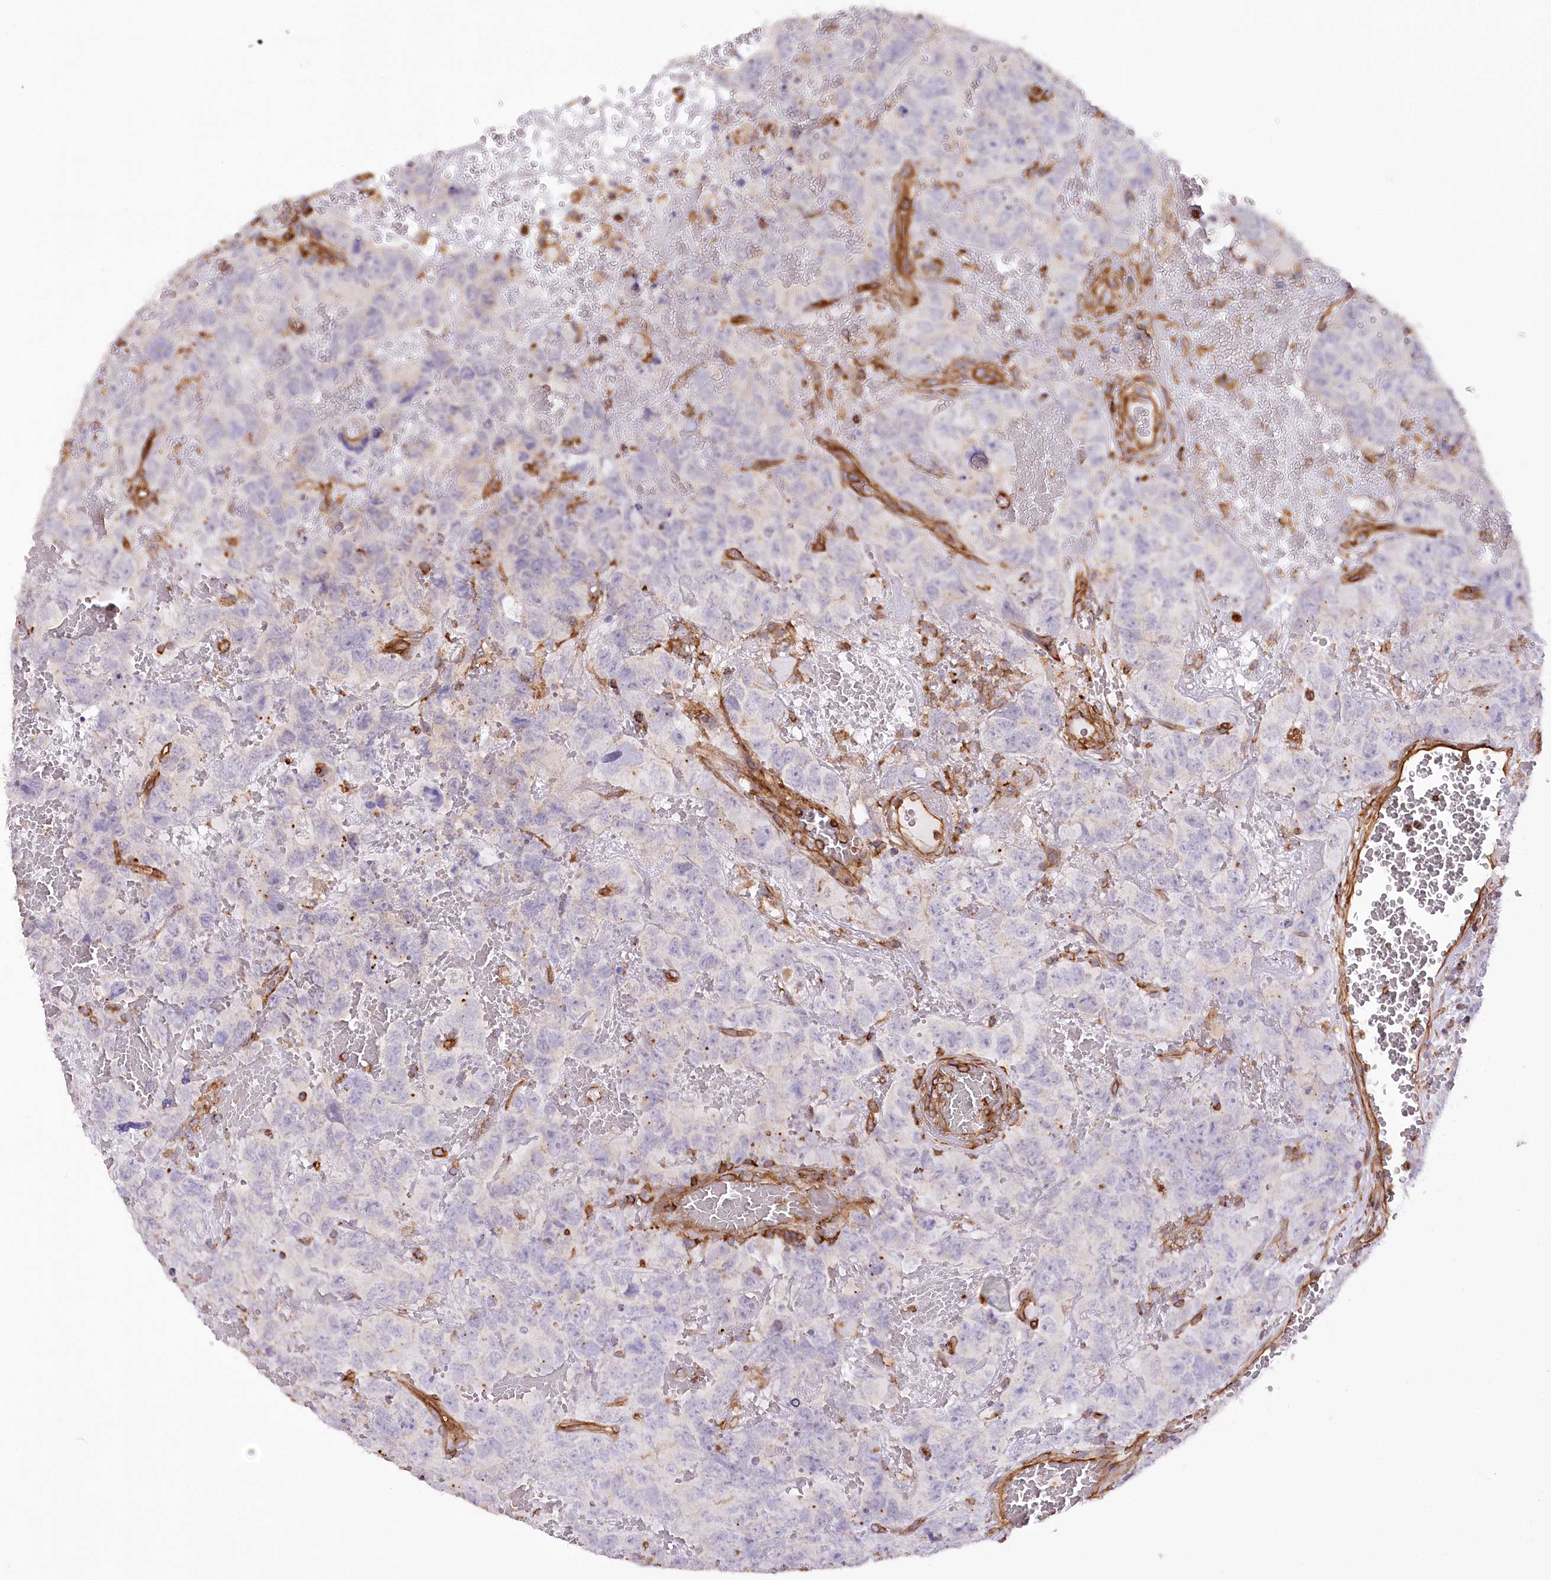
{"staining": {"intensity": "negative", "quantity": "none", "location": "none"}, "tissue": "testis cancer", "cell_type": "Tumor cells", "image_type": "cancer", "snomed": [{"axis": "morphology", "description": "Carcinoma, Embryonal, NOS"}, {"axis": "topography", "description": "Testis"}], "caption": "Tumor cells show no significant protein positivity in embryonal carcinoma (testis).", "gene": "SYNPO2", "patient": {"sex": "male", "age": 45}}